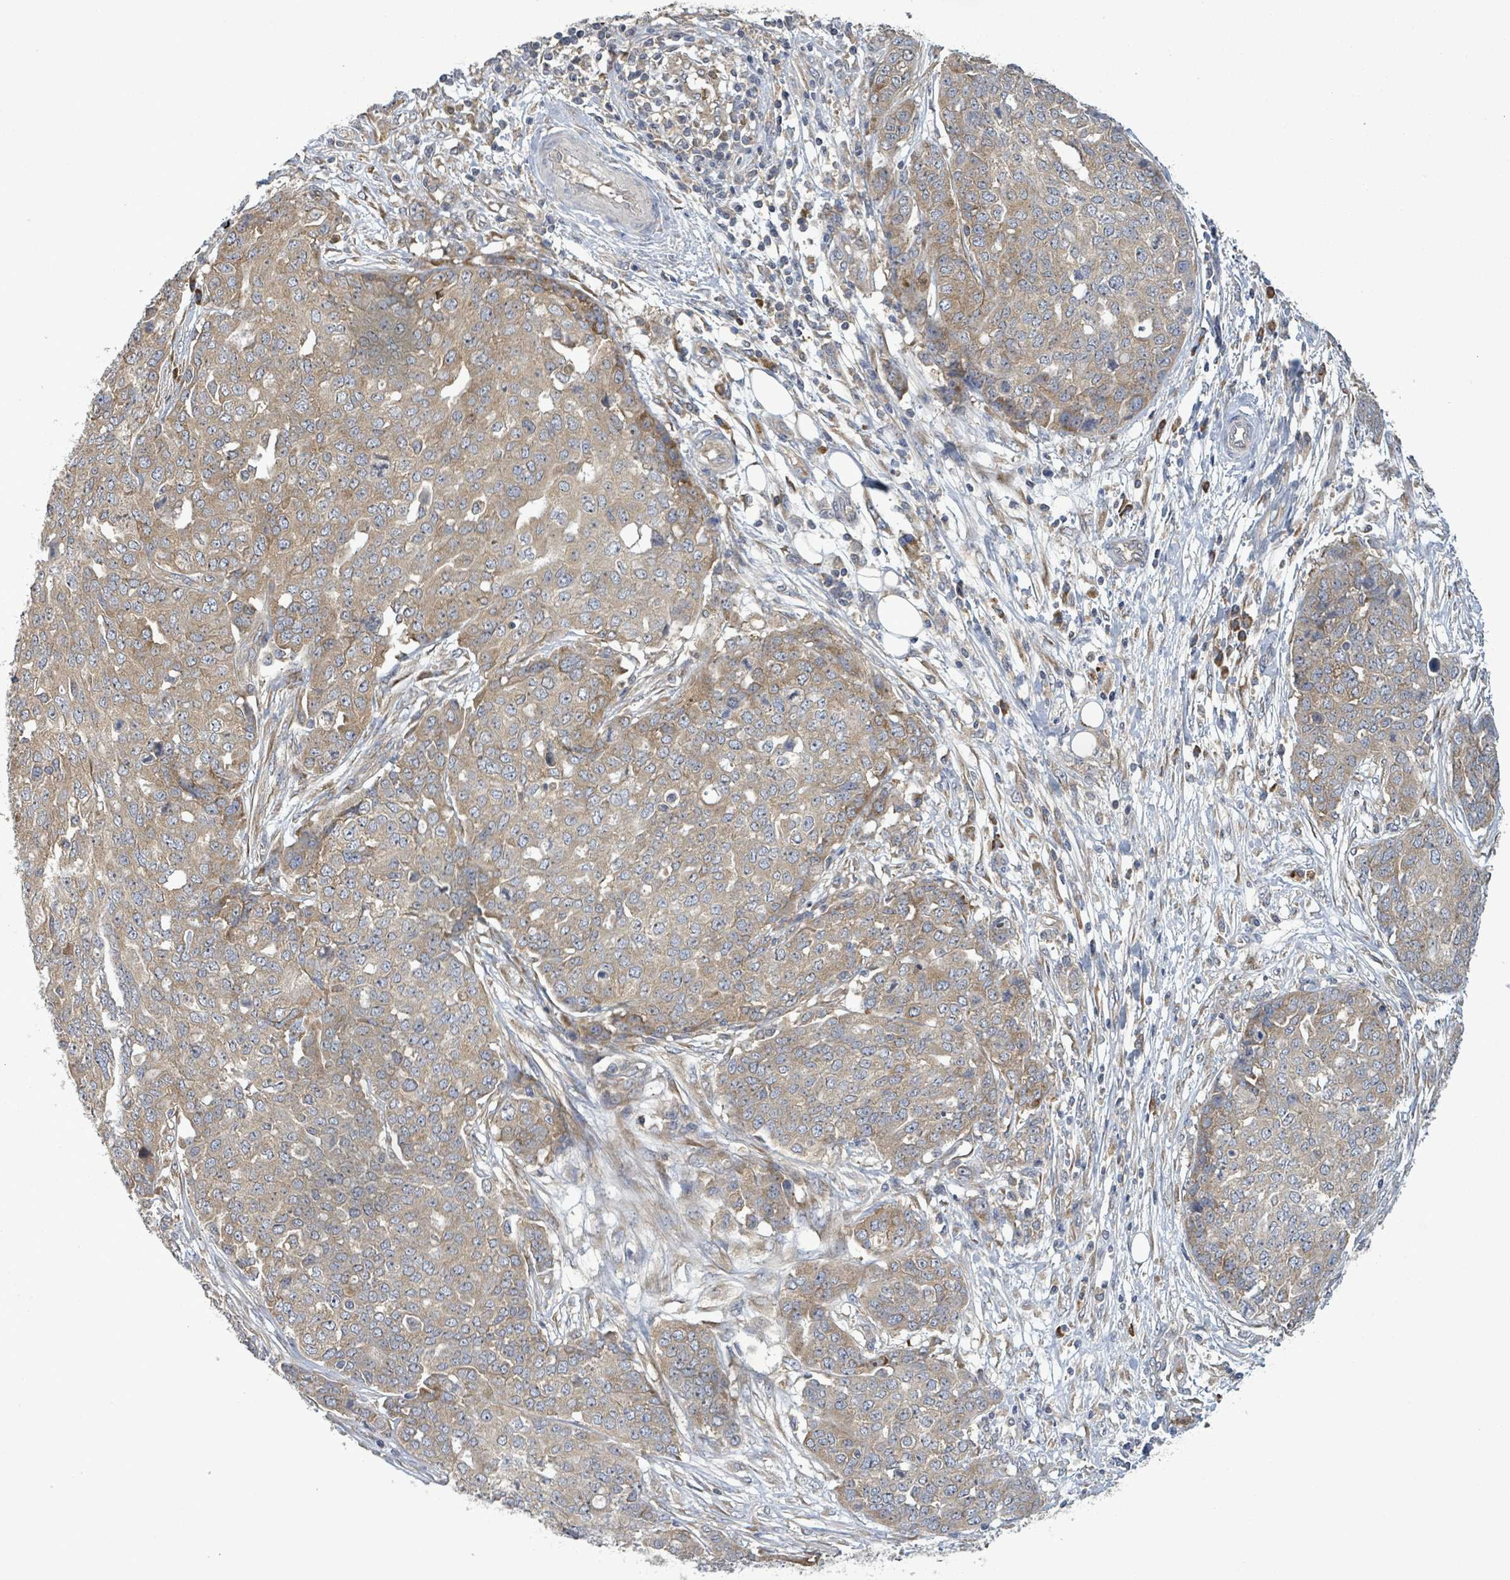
{"staining": {"intensity": "moderate", "quantity": ">75%", "location": "cytoplasmic/membranous"}, "tissue": "ovarian cancer", "cell_type": "Tumor cells", "image_type": "cancer", "snomed": [{"axis": "morphology", "description": "Cystadenocarcinoma, serous, NOS"}, {"axis": "topography", "description": "Soft tissue"}, {"axis": "topography", "description": "Ovary"}], "caption": "Immunohistochemical staining of human ovarian cancer displays moderate cytoplasmic/membranous protein positivity in about >75% of tumor cells. (brown staining indicates protein expression, while blue staining denotes nuclei).", "gene": "SERPINE3", "patient": {"sex": "female", "age": 57}}